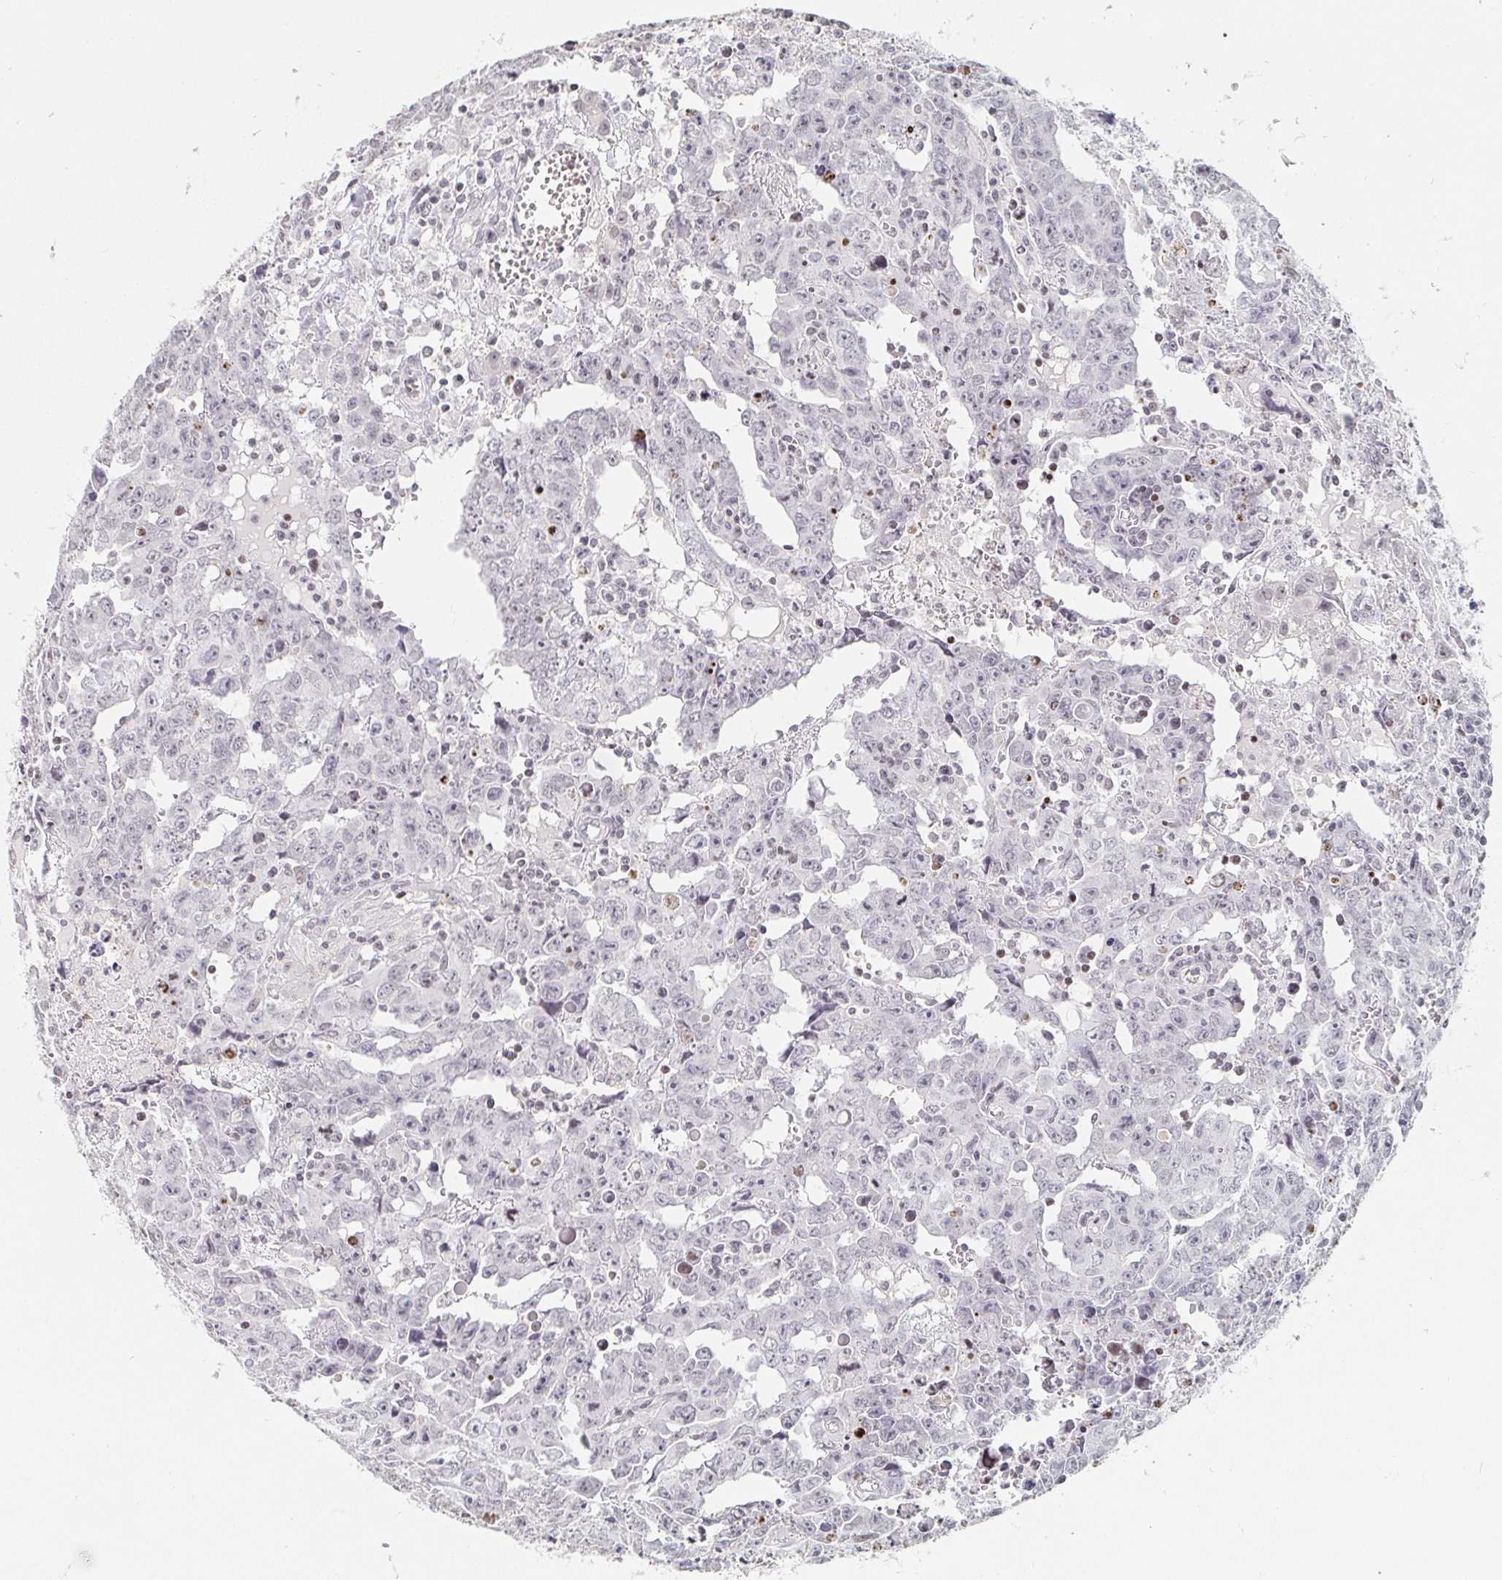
{"staining": {"intensity": "negative", "quantity": "none", "location": "none"}, "tissue": "testis cancer", "cell_type": "Tumor cells", "image_type": "cancer", "snomed": [{"axis": "morphology", "description": "Carcinoma, Embryonal, NOS"}, {"axis": "topography", "description": "Testis"}], "caption": "A high-resolution photomicrograph shows immunohistochemistry staining of embryonal carcinoma (testis), which demonstrates no significant staining in tumor cells. (DAB IHC visualized using brightfield microscopy, high magnification).", "gene": "NME9", "patient": {"sex": "male", "age": 22}}